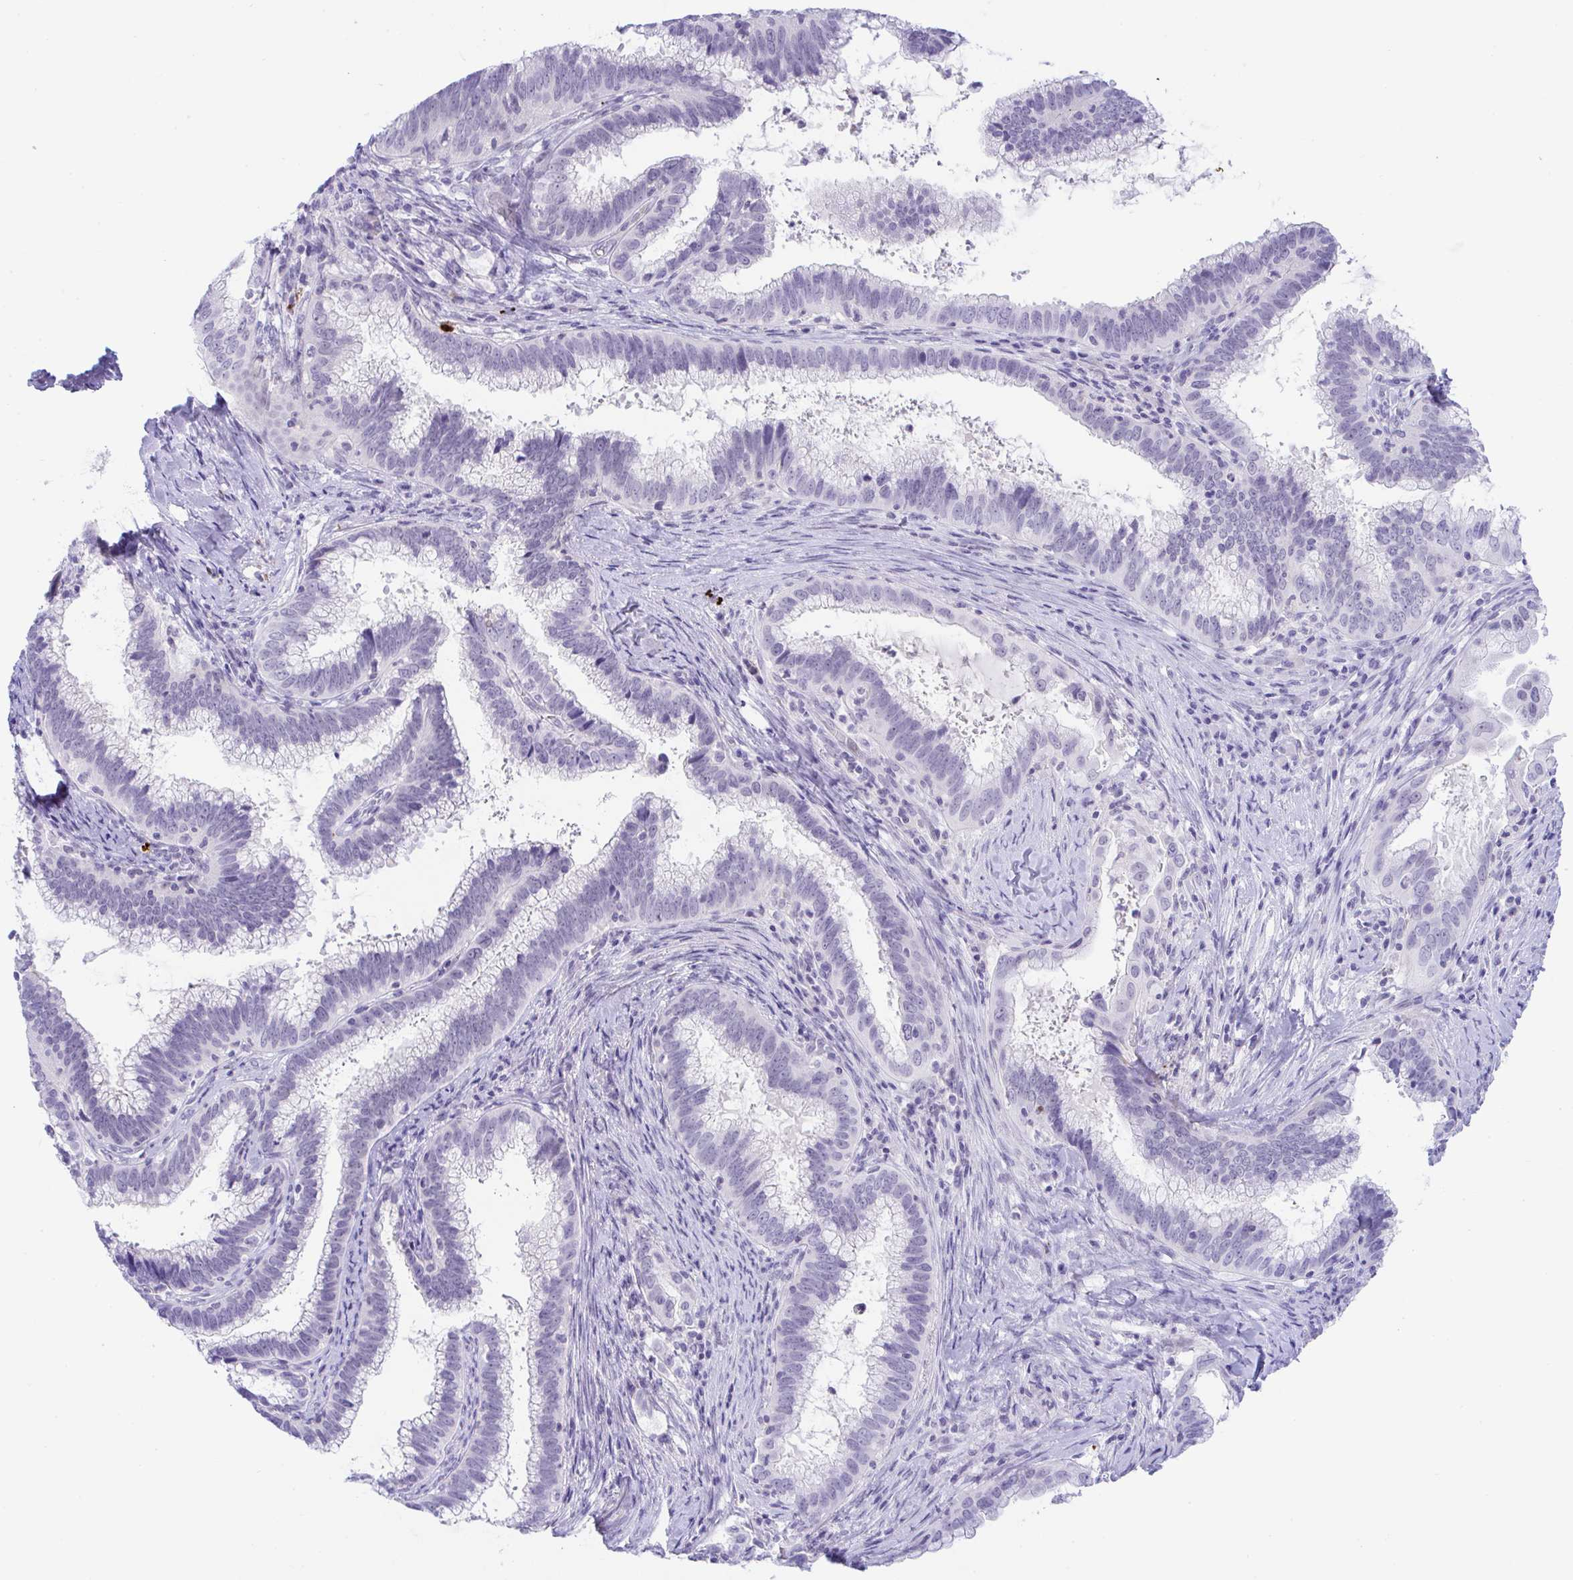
{"staining": {"intensity": "negative", "quantity": "none", "location": "none"}, "tissue": "cervical cancer", "cell_type": "Tumor cells", "image_type": "cancer", "snomed": [{"axis": "morphology", "description": "Adenocarcinoma, NOS"}, {"axis": "topography", "description": "Cervix"}], "caption": "IHC micrograph of neoplastic tissue: cervical cancer (adenocarcinoma) stained with DAB (3,3'-diaminobenzidine) shows no significant protein expression in tumor cells. (Stains: DAB immunohistochemistry with hematoxylin counter stain, Microscopy: brightfield microscopy at high magnification).", "gene": "KMT2E", "patient": {"sex": "female", "age": 56}}